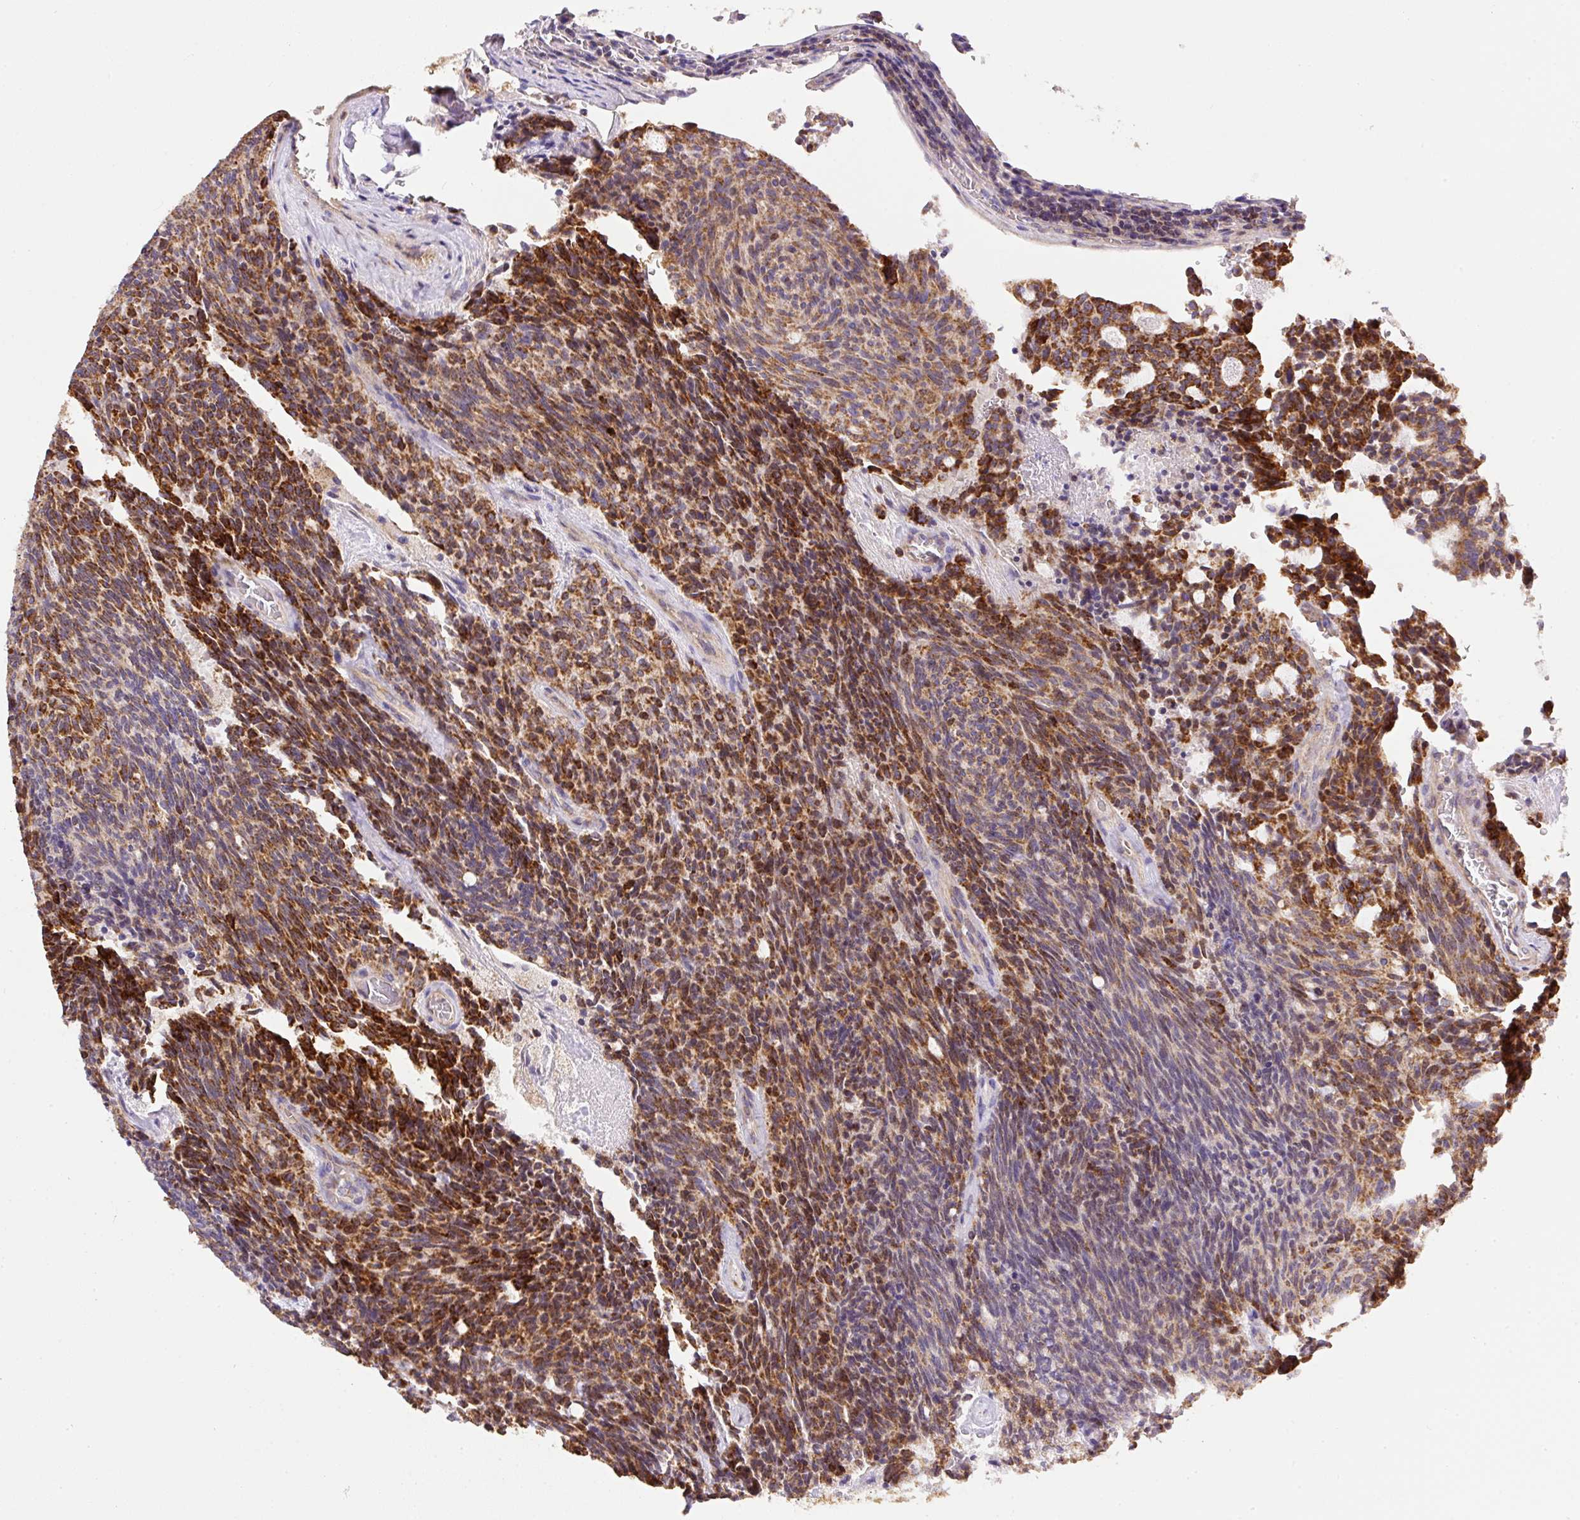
{"staining": {"intensity": "strong", "quantity": ">75%", "location": "cytoplasmic/membranous"}, "tissue": "carcinoid", "cell_type": "Tumor cells", "image_type": "cancer", "snomed": [{"axis": "morphology", "description": "Carcinoid, malignant, NOS"}, {"axis": "topography", "description": "Pancreas"}], "caption": "Protein staining displays strong cytoplasmic/membranous positivity in about >75% of tumor cells in malignant carcinoid.", "gene": "NDUFAF2", "patient": {"sex": "female", "age": 54}}